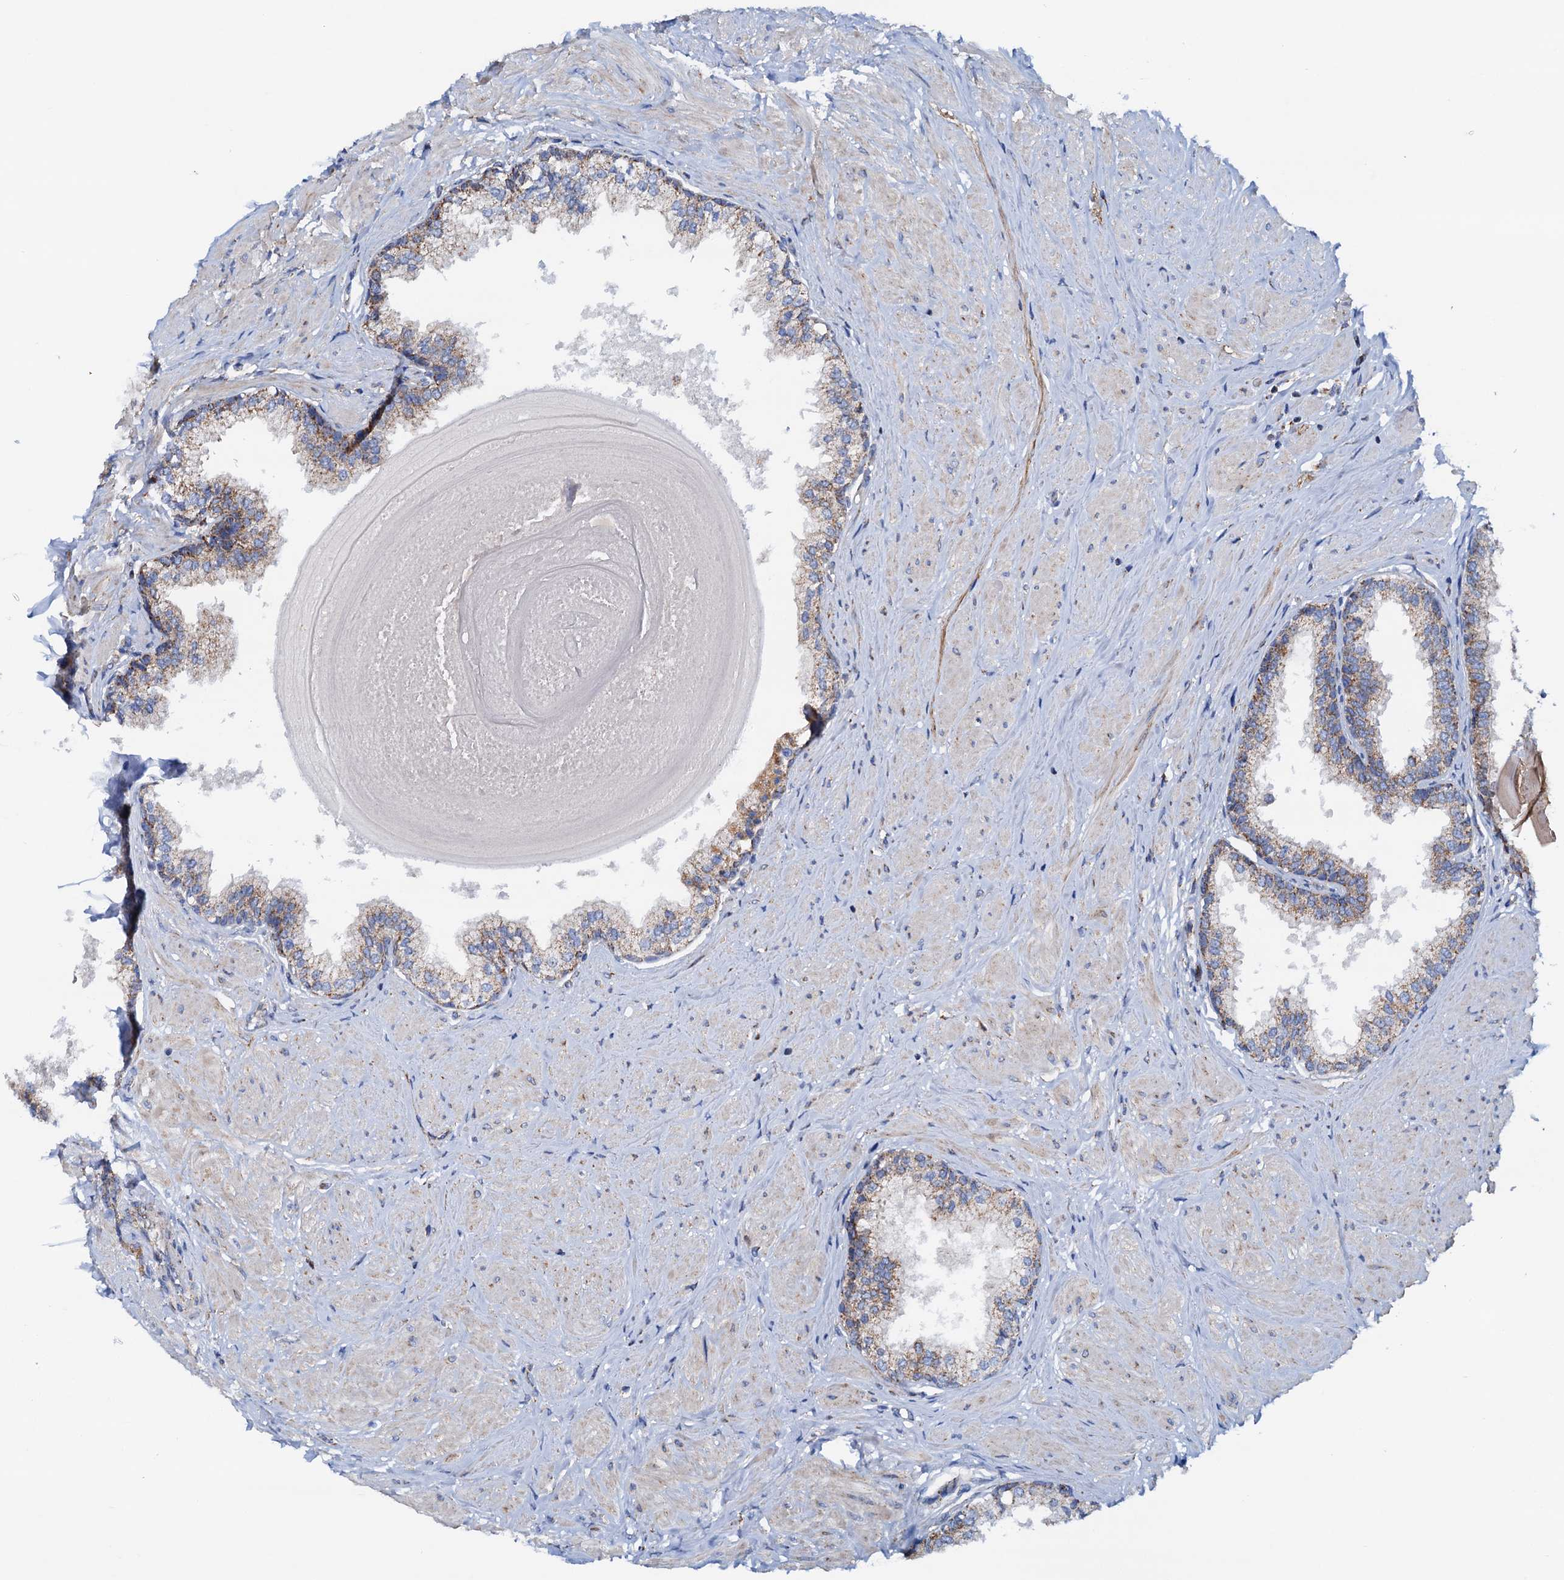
{"staining": {"intensity": "moderate", "quantity": "25%-75%", "location": "cytoplasmic/membranous"}, "tissue": "prostate", "cell_type": "Glandular cells", "image_type": "normal", "snomed": [{"axis": "morphology", "description": "Normal tissue, NOS"}, {"axis": "topography", "description": "Prostate"}], "caption": "The photomicrograph demonstrates staining of benign prostate, revealing moderate cytoplasmic/membranous protein staining (brown color) within glandular cells.", "gene": "RASSF9", "patient": {"sex": "male", "age": 48}}